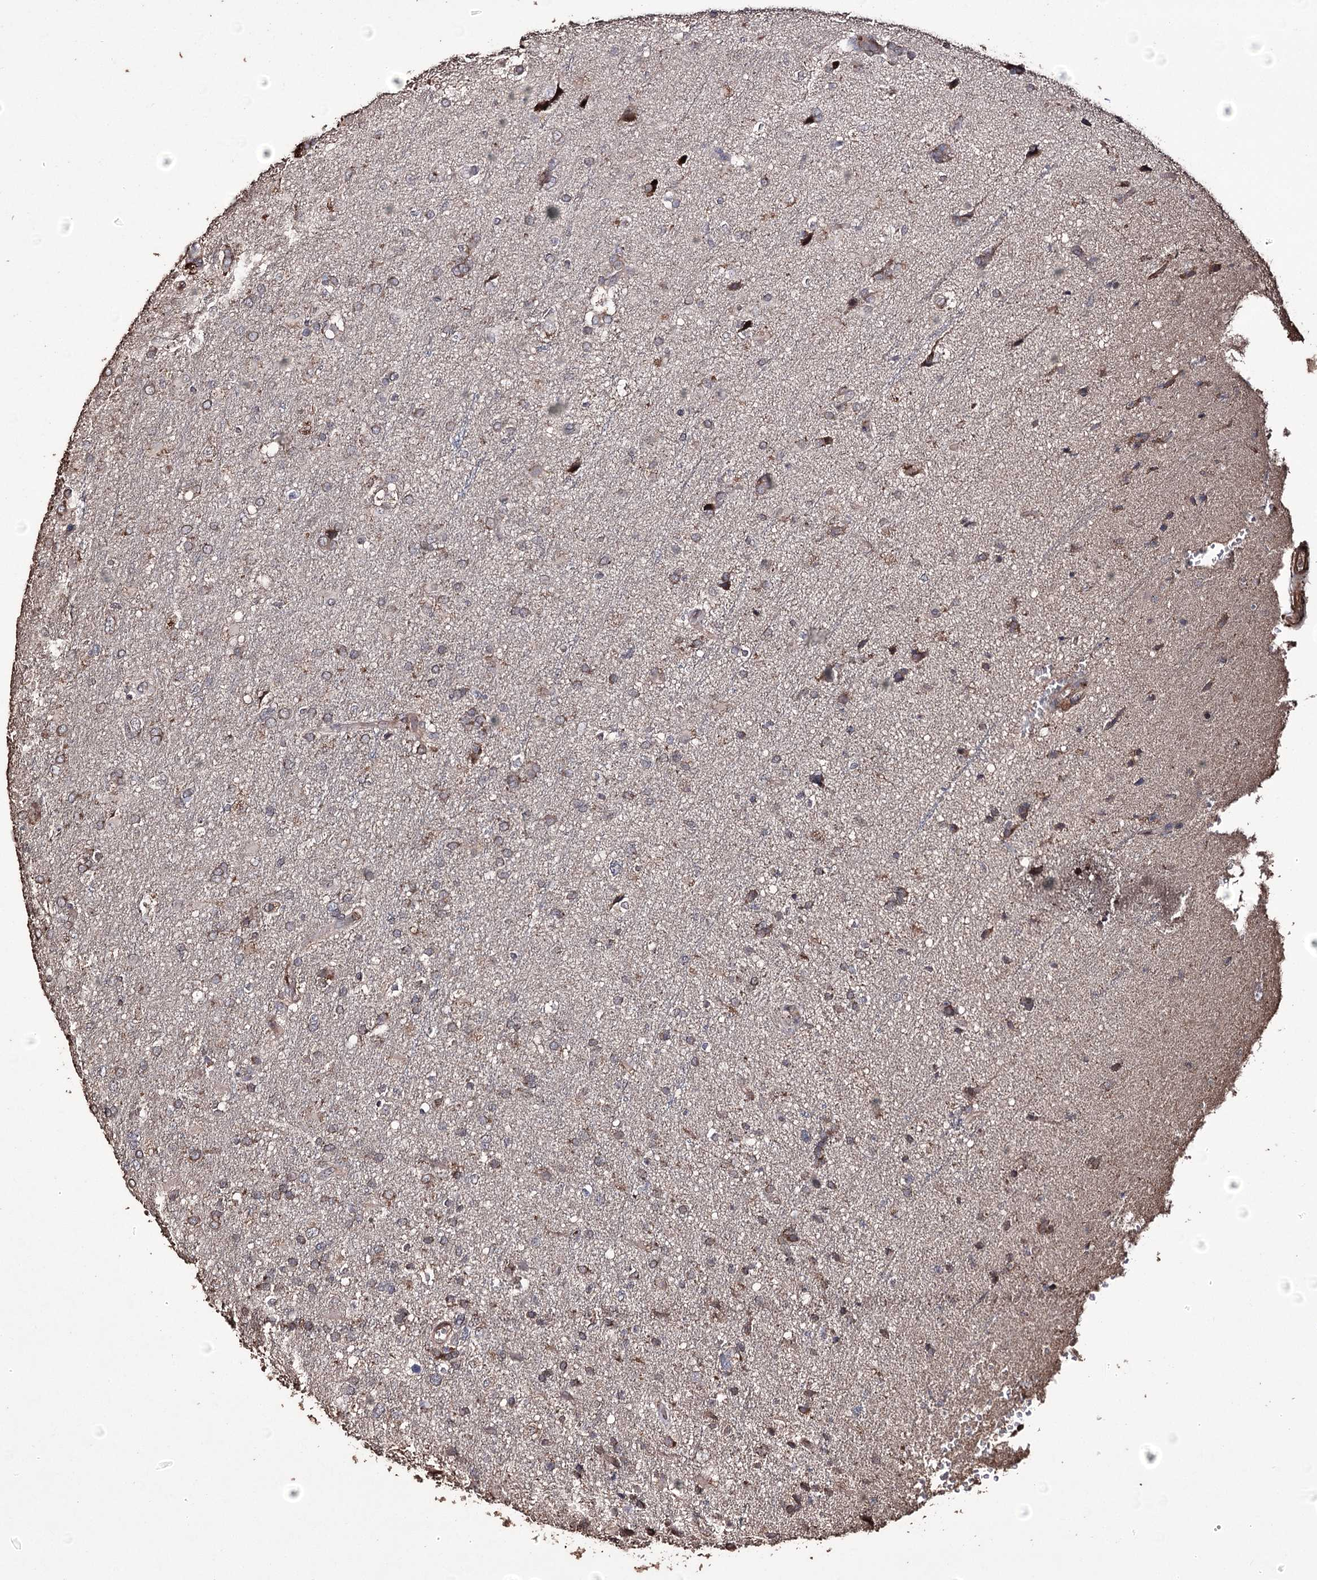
{"staining": {"intensity": "weak", "quantity": "25%-75%", "location": "cytoplasmic/membranous"}, "tissue": "glioma", "cell_type": "Tumor cells", "image_type": "cancer", "snomed": [{"axis": "morphology", "description": "Glioma, malignant, High grade"}, {"axis": "topography", "description": "Brain"}], "caption": "Immunohistochemical staining of human glioma displays weak cytoplasmic/membranous protein staining in approximately 25%-75% of tumor cells. (Stains: DAB (3,3'-diaminobenzidine) in brown, nuclei in blue, Microscopy: brightfield microscopy at high magnification).", "gene": "ZNF662", "patient": {"sex": "male", "age": 61}}